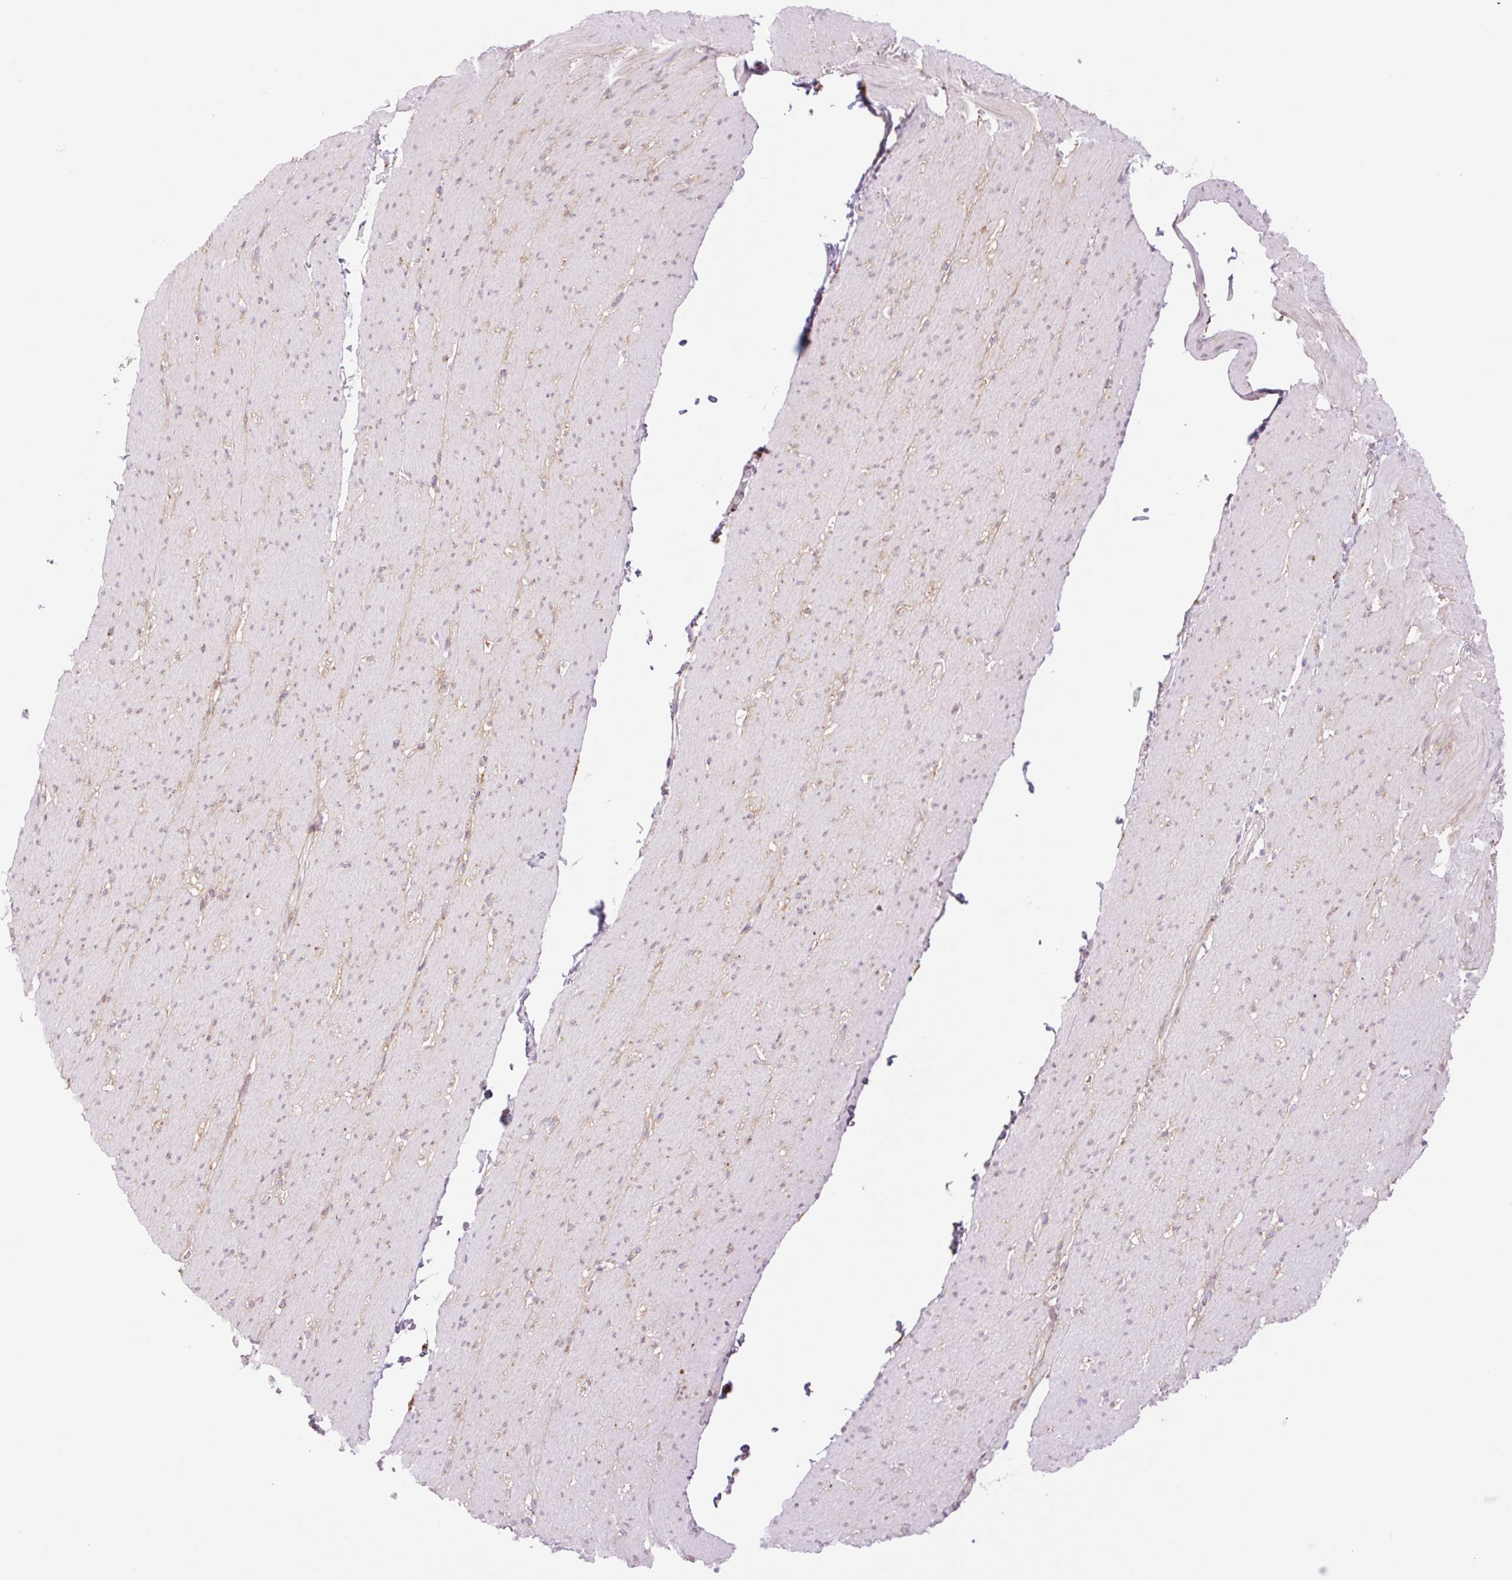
{"staining": {"intensity": "weak", "quantity": "25%-75%", "location": "cytoplasmic/membranous"}, "tissue": "smooth muscle", "cell_type": "Smooth muscle cells", "image_type": "normal", "snomed": [{"axis": "morphology", "description": "Normal tissue, NOS"}, {"axis": "topography", "description": "Smooth muscle"}, {"axis": "topography", "description": "Rectum"}], "caption": "IHC micrograph of normal smooth muscle: smooth muscle stained using immunohistochemistry exhibits low levels of weak protein expression localized specifically in the cytoplasmic/membranous of smooth muscle cells, appearing as a cytoplasmic/membranous brown color.", "gene": "COL5A1", "patient": {"sex": "male", "age": 53}}